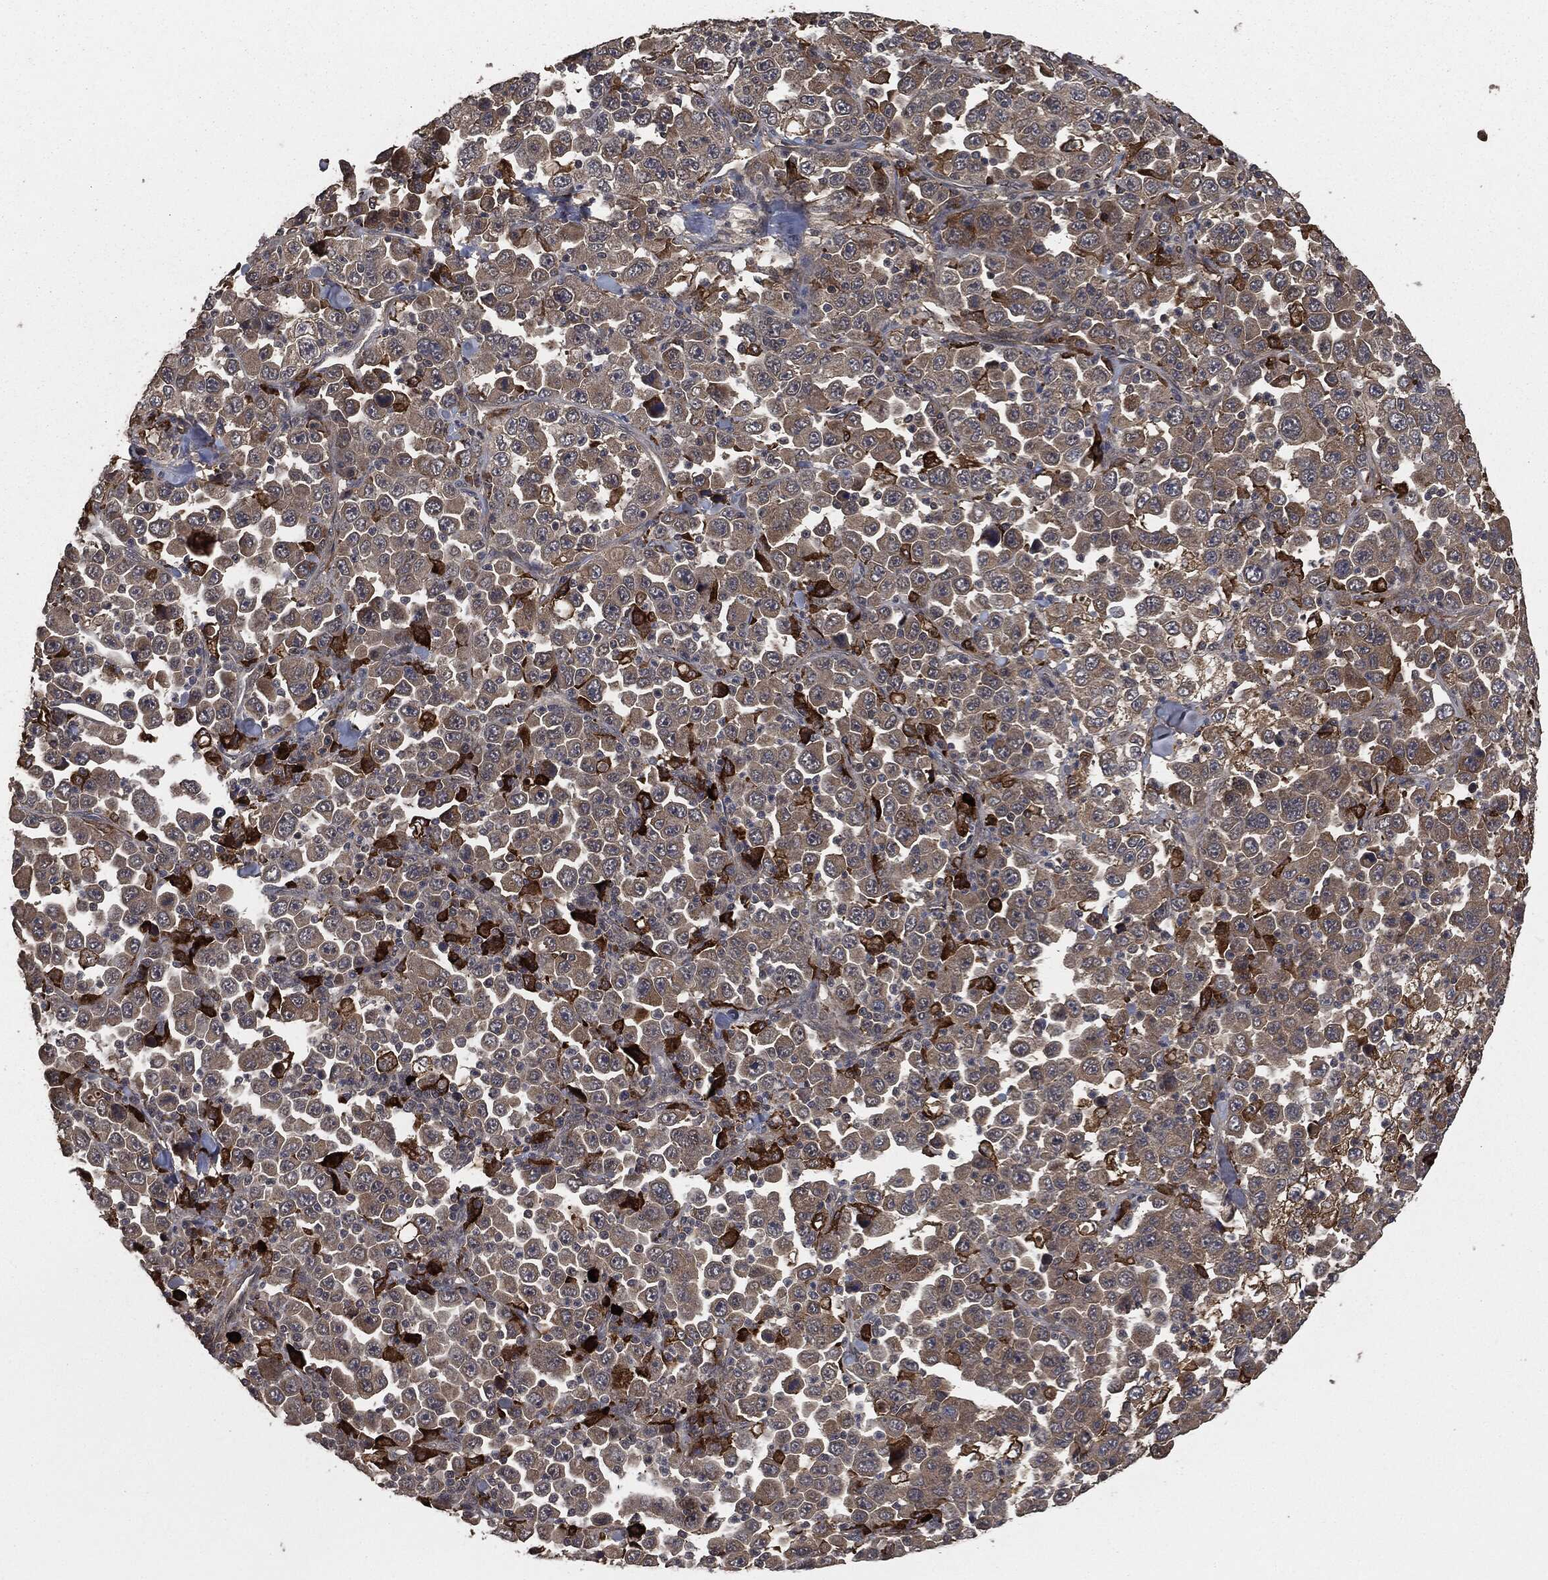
{"staining": {"intensity": "weak", "quantity": "<25%", "location": "cytoplasmic/membranous"}, "tissue": "stomach cancer", "cell_type": "Tumor cells", "image_type": "cancer", "snomed": [{"axis": "morphology", "description": "Normal tissue, NOS"}, {"axis": "morphology", "description": "Adenocarcinoma, NOS"}, {"axis": "topography", "description": "Stomach, upper"}, {"axis": "topography", "description": "Stomach"}], "caption": "Tumor cells show no significant positivity in stomach cancer.", "gene": "CRABP2", "patient": {"sex": "male", "age": 59}}